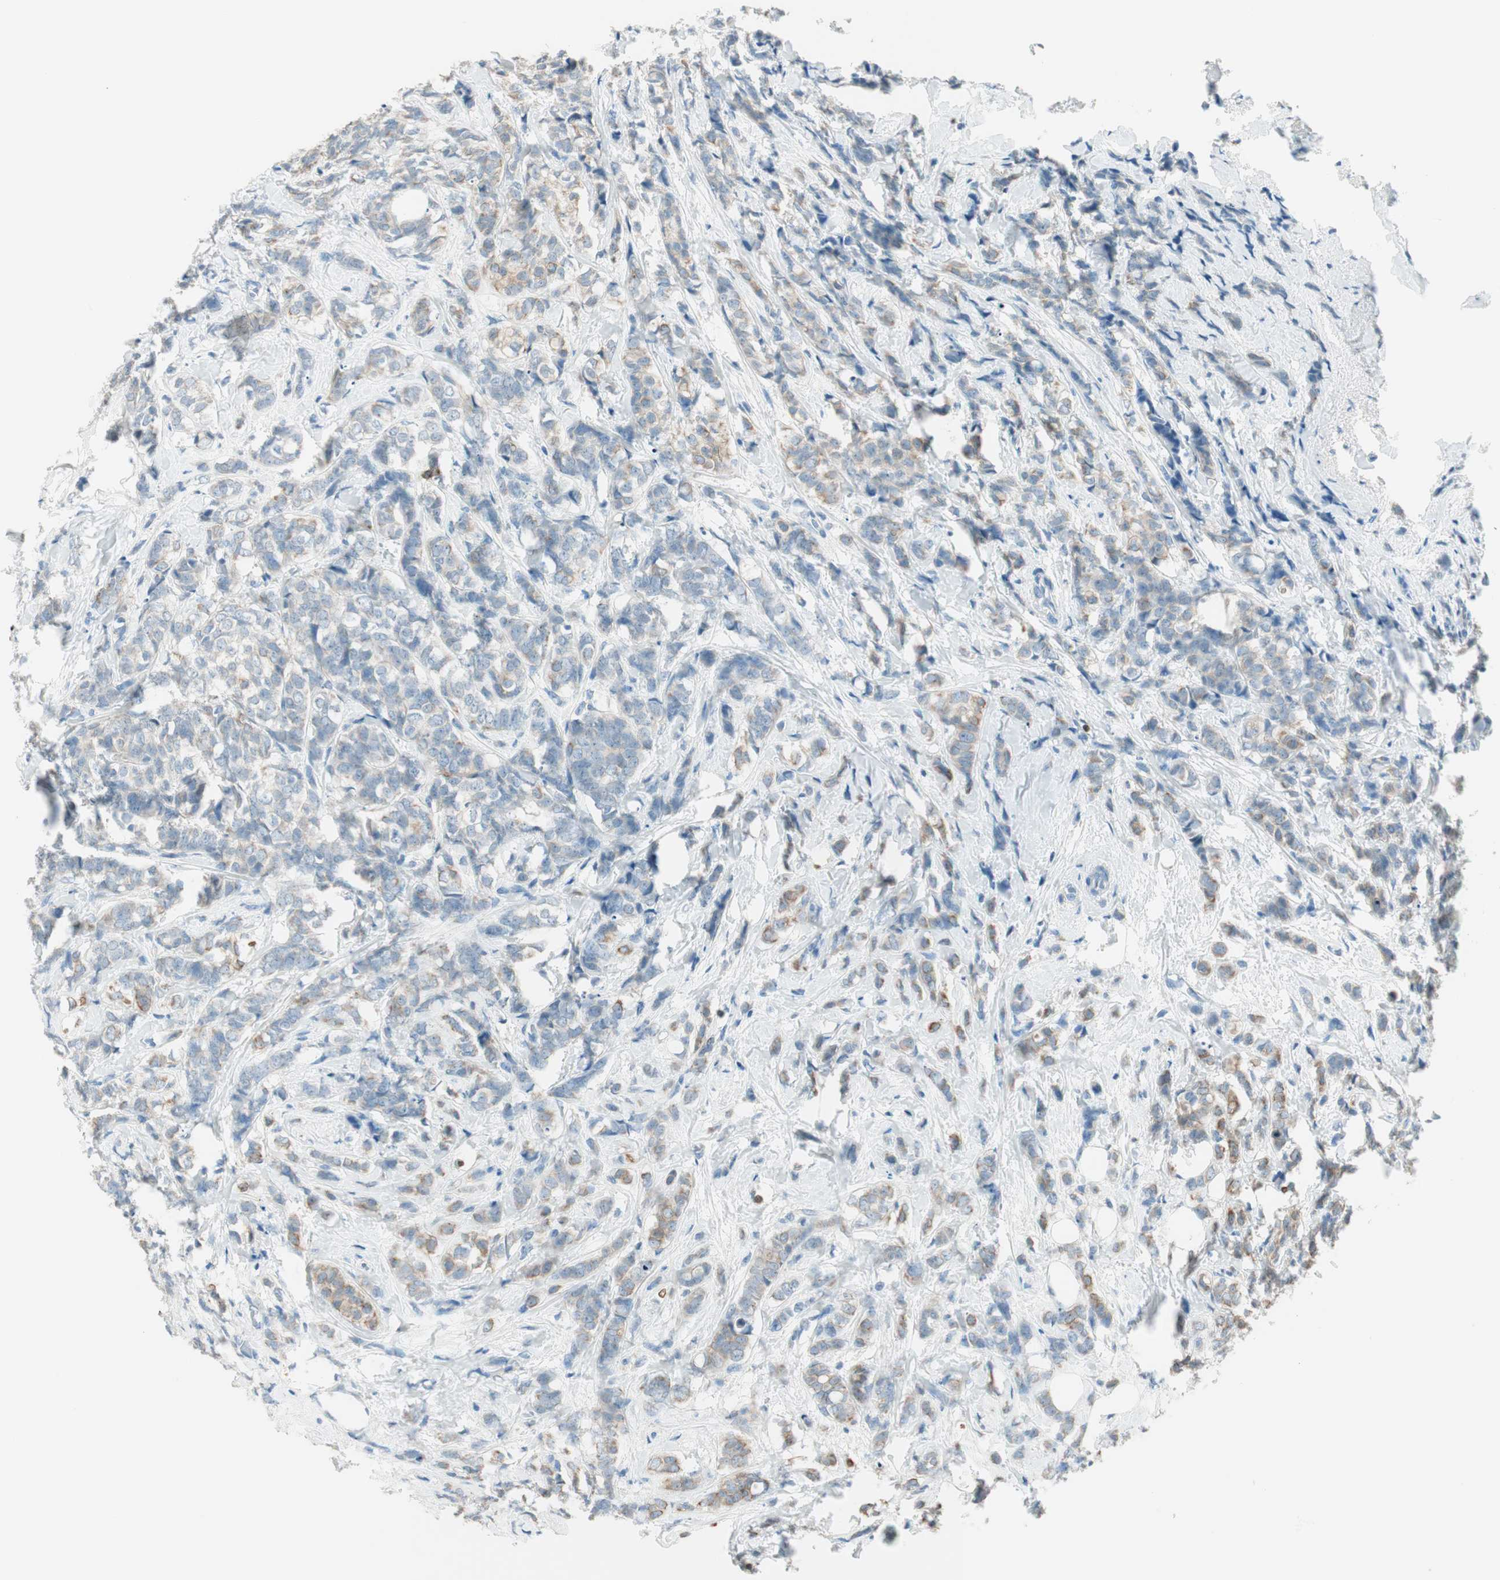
{"staining": {"intensity": "weak", "quantity": ">75%", "location": "cytoplasmic/membranous"}, "tissue": "breast cancer", "cell_type": "Tumor cells", "image_type": "cancer", "snomed": [{"axis": "morphology", "description": "Lobular carcinoma"}, {"axis": "topography", "description": "Breast"}], "caption": "This micrograph exhibits breast lobular carcinoma stained with immunohistochemistry (IHC) to label a protein in brown. The cytoplasmic/membranous of tumor cells show weak positivity for the protein. Nuclei are counter-stained blue.", "gene": "GNAO1", "patient": {"sex": "female", "age": 60}}